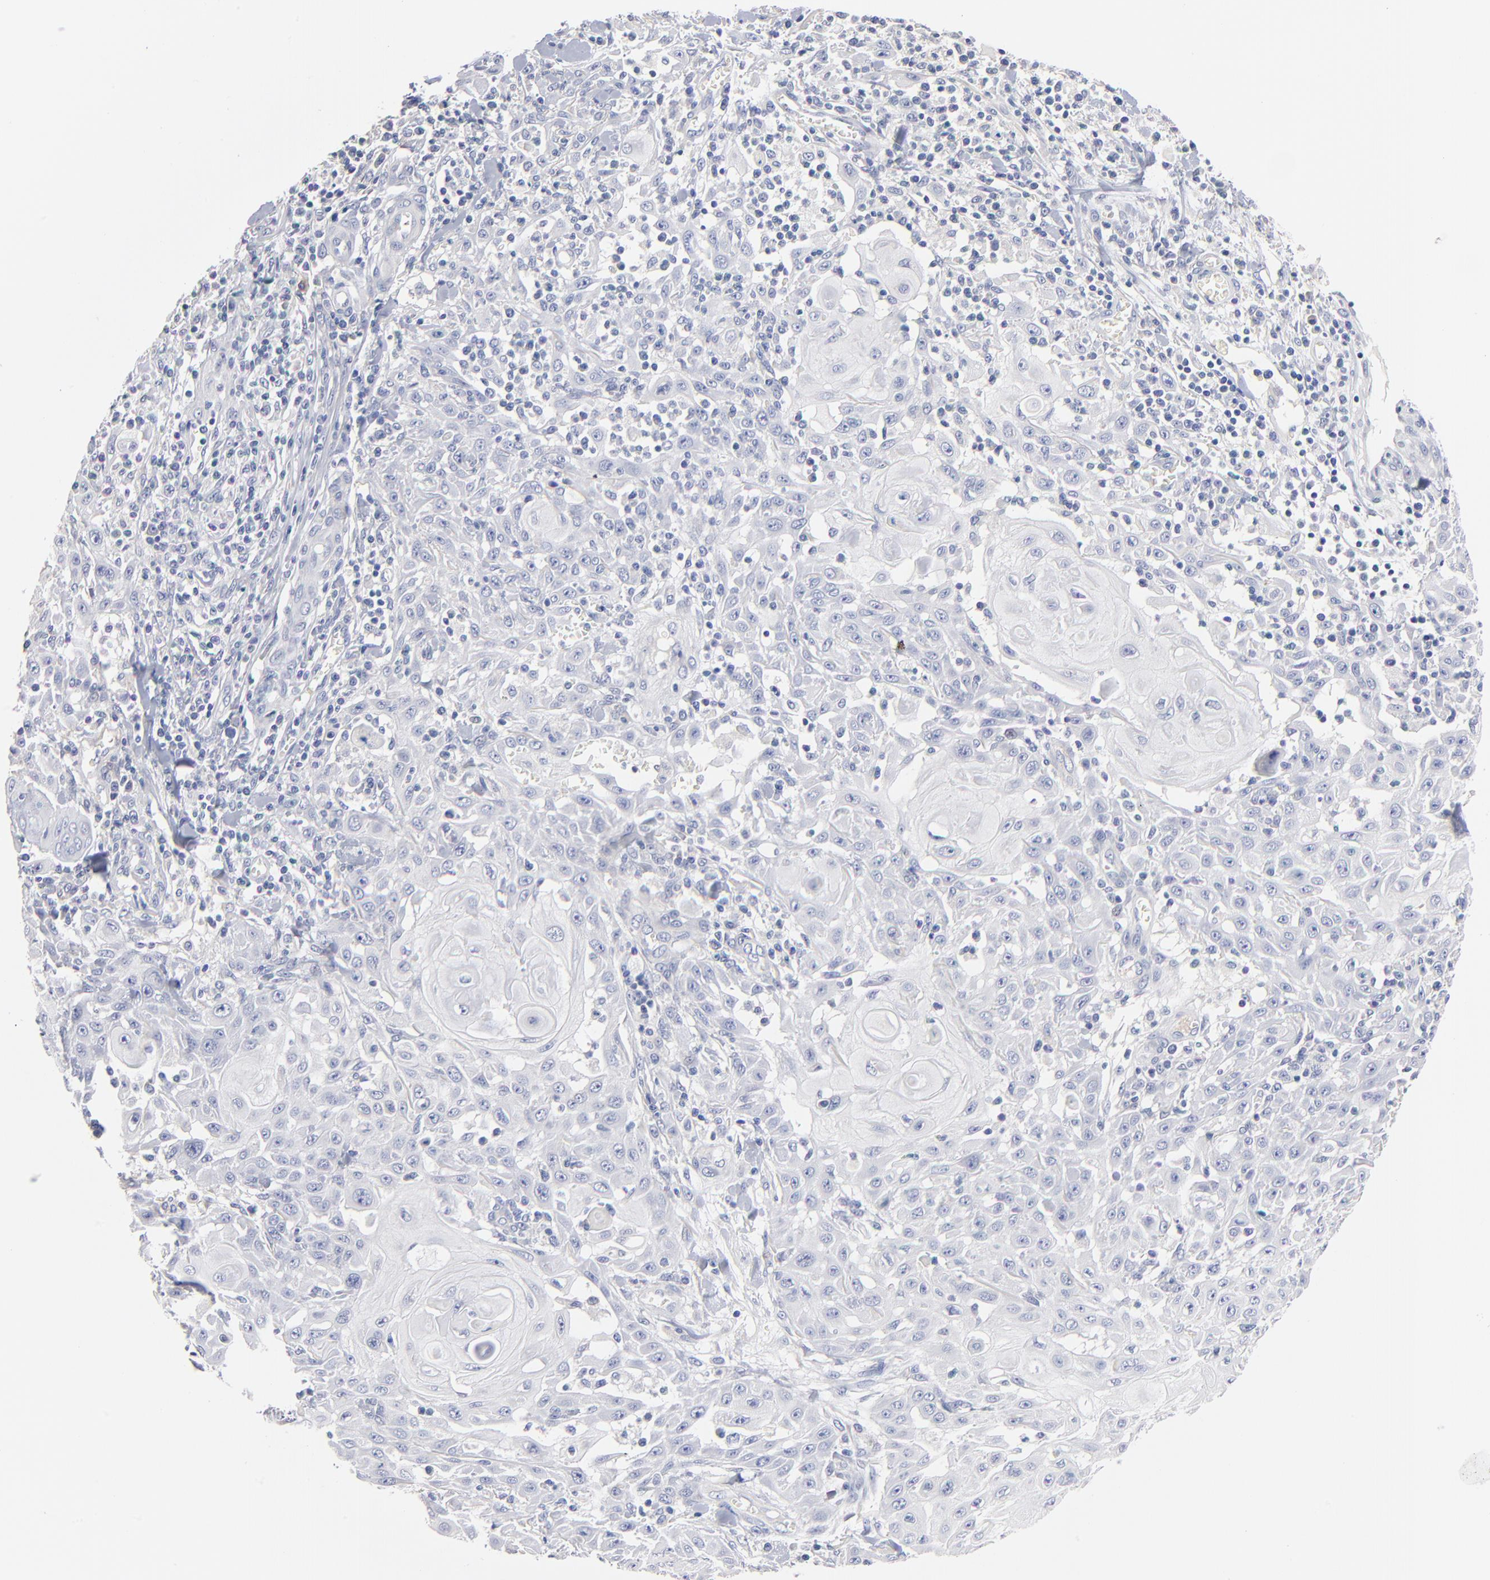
{"staining": {"intensity": "negative", "quantity": "none", "location": "none"}, "tissue": "skin cancer", "cell_type": "Tumor cells", "image_type": "cancer", "snomed": [{"axis": "morphology", "description": "Squamous cell carcinoma, NOS"}, {"axis": "topography", "description": "Skin"}], "caption": "DAB immunohistochemical staining of human squamous cell carcinoma (skin) demonstrates no significant expression in tumor cells.", "gene": "ITGA8", "patient": {"sex": "male", "age": 24}}